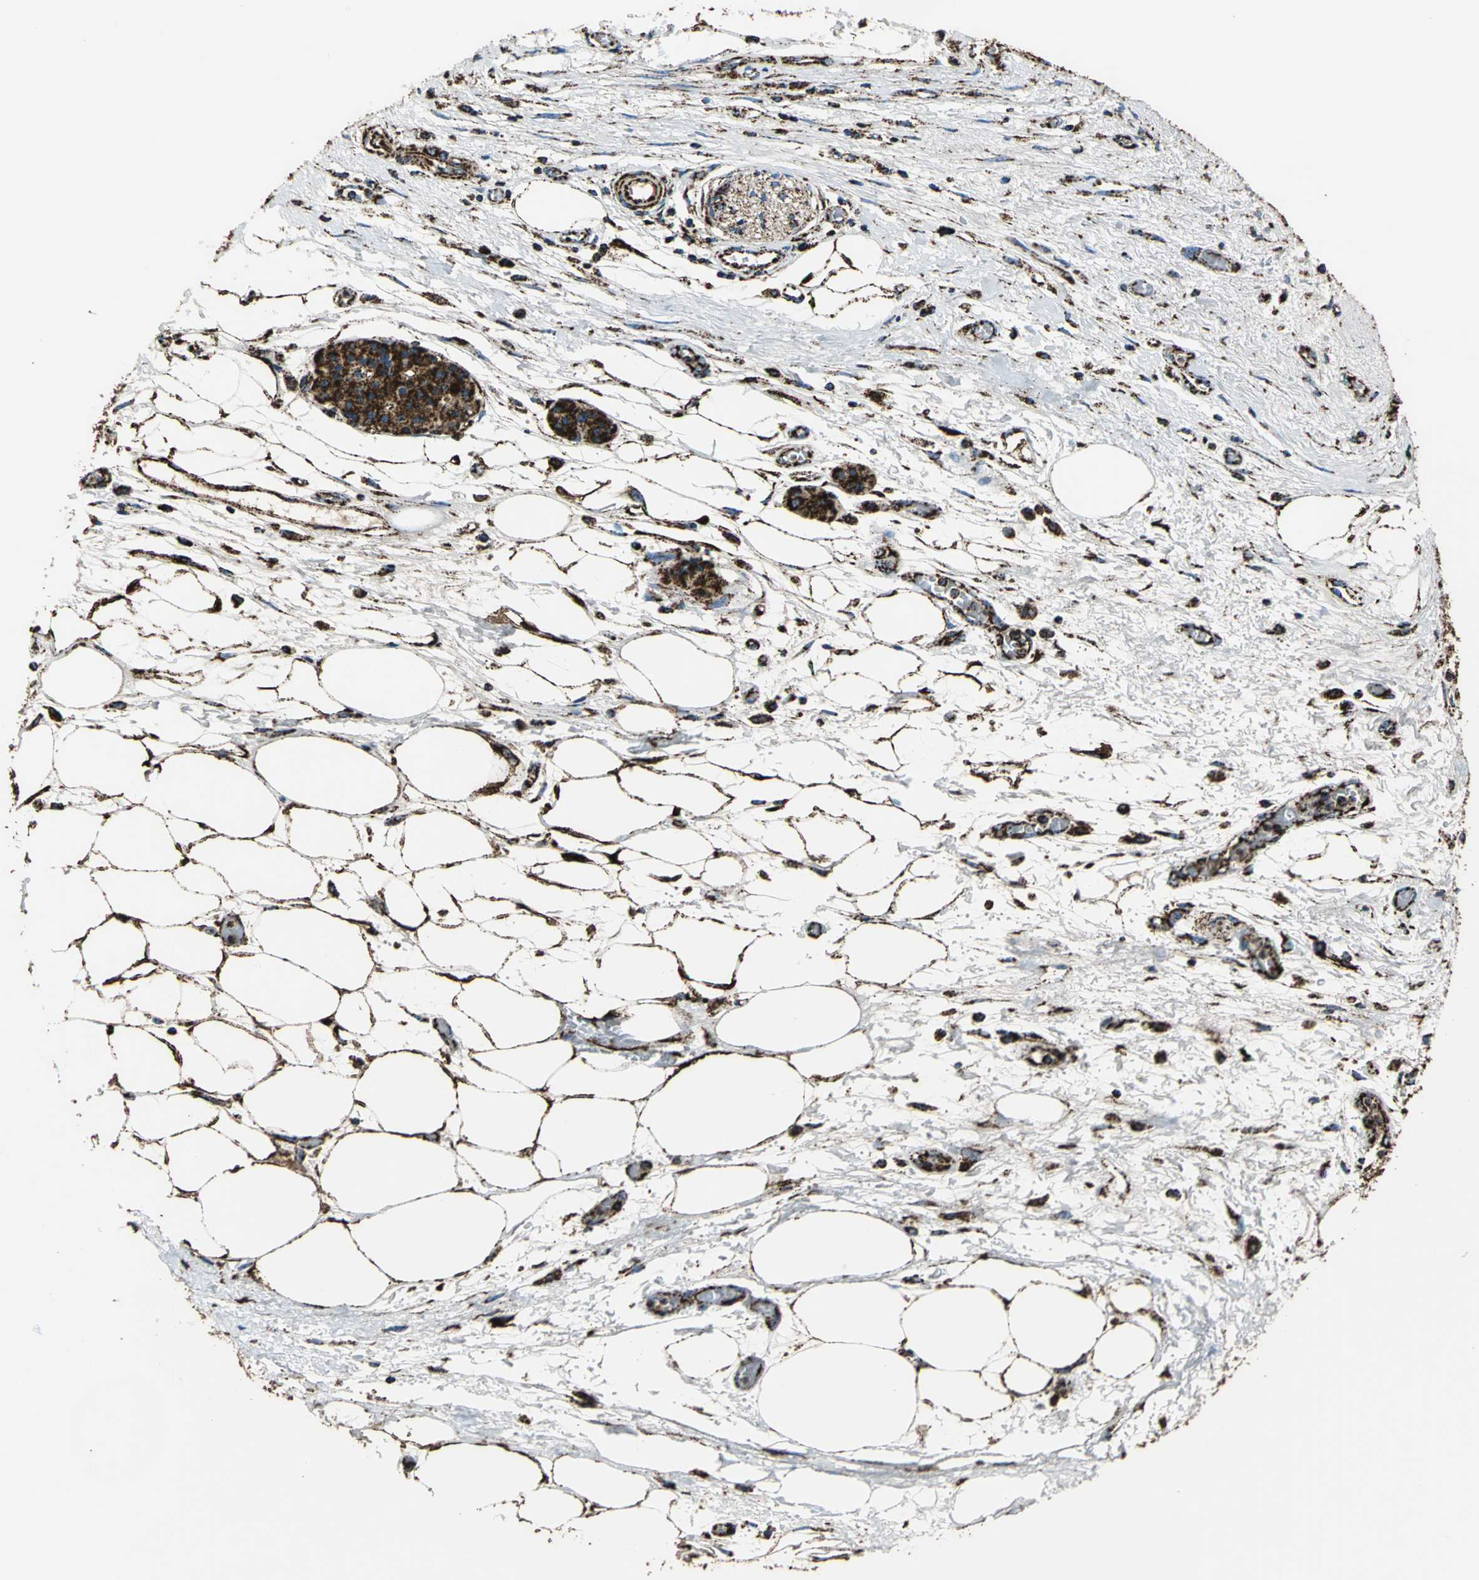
{"staining": {"intensity": "strong", "quantity": ">75%", "location": "cytoplasmic/membranous"}, "tissue": "pancreatic cancer", "cell_type": "Tumor cells", "image_type": "cancer", "snomed": [{"axis": "morphology", "description": "Adenocarcinoma, NOS"}, {"axis": "topography", "description": "Pancreas"}], "caption": "Human pancreatic adenocarcinoma stained for a protein (brown) reveals strong cytoplasmic/membranous positive positivity in about >75% of tumor cells.", "gene": "ECH1", "patient": {"sex": "male", "age": 79}}